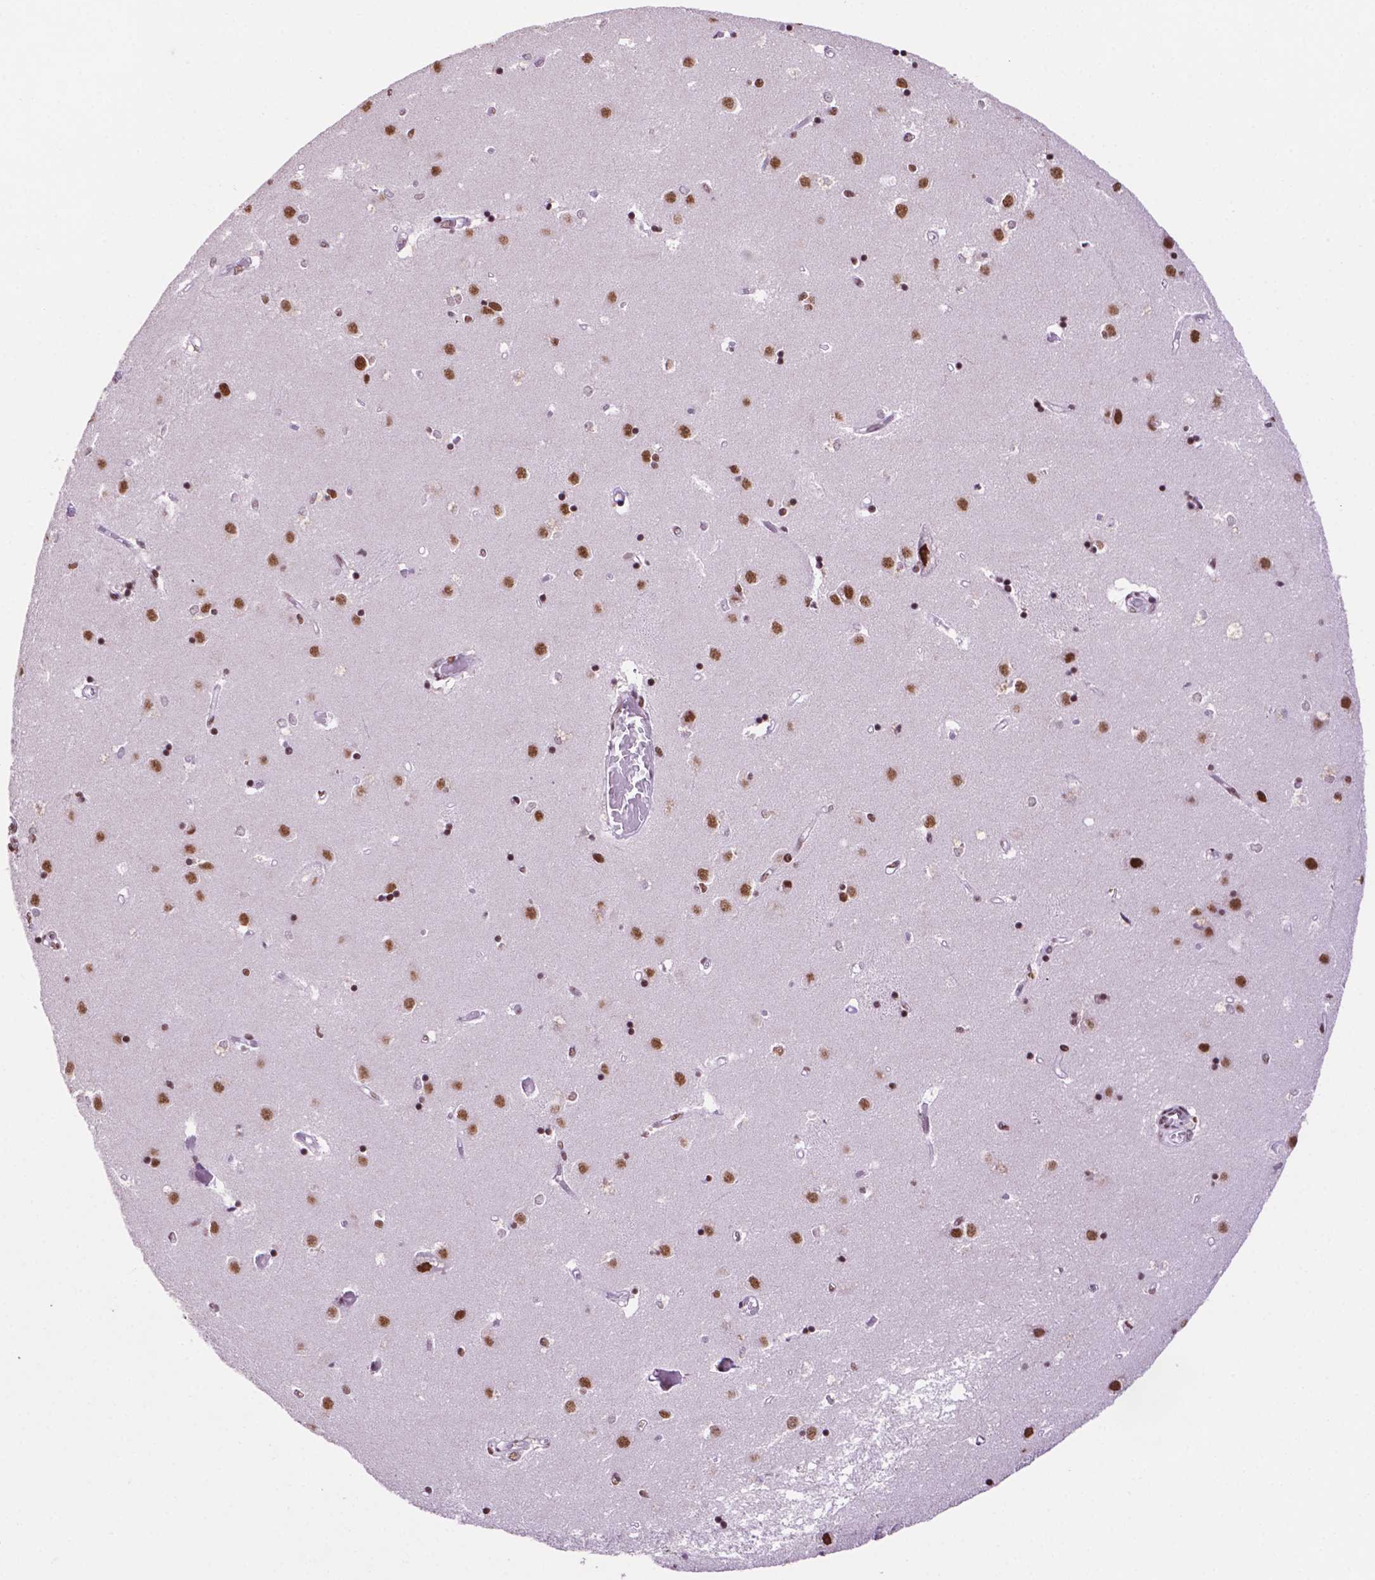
{"staining": {"intensity": "strong", "quantity": "<25%", "location": "nuclear"}, "tissue": "caudate", "cell_type": "Glial cells", "image_type": "normal", "snomed": [{"axis": "morphology", "description": "Normal tissue, NOS"}, {"axis": "topography", "description": "Lateral ventricle wall"}], "caption": "Brown immunohistochemical staining in unremarkable caudate displays strong nuclear expression in about <25% of glial cells.", "gene": "CCAR2", "patient": {"sex": "male", "age": 54}}